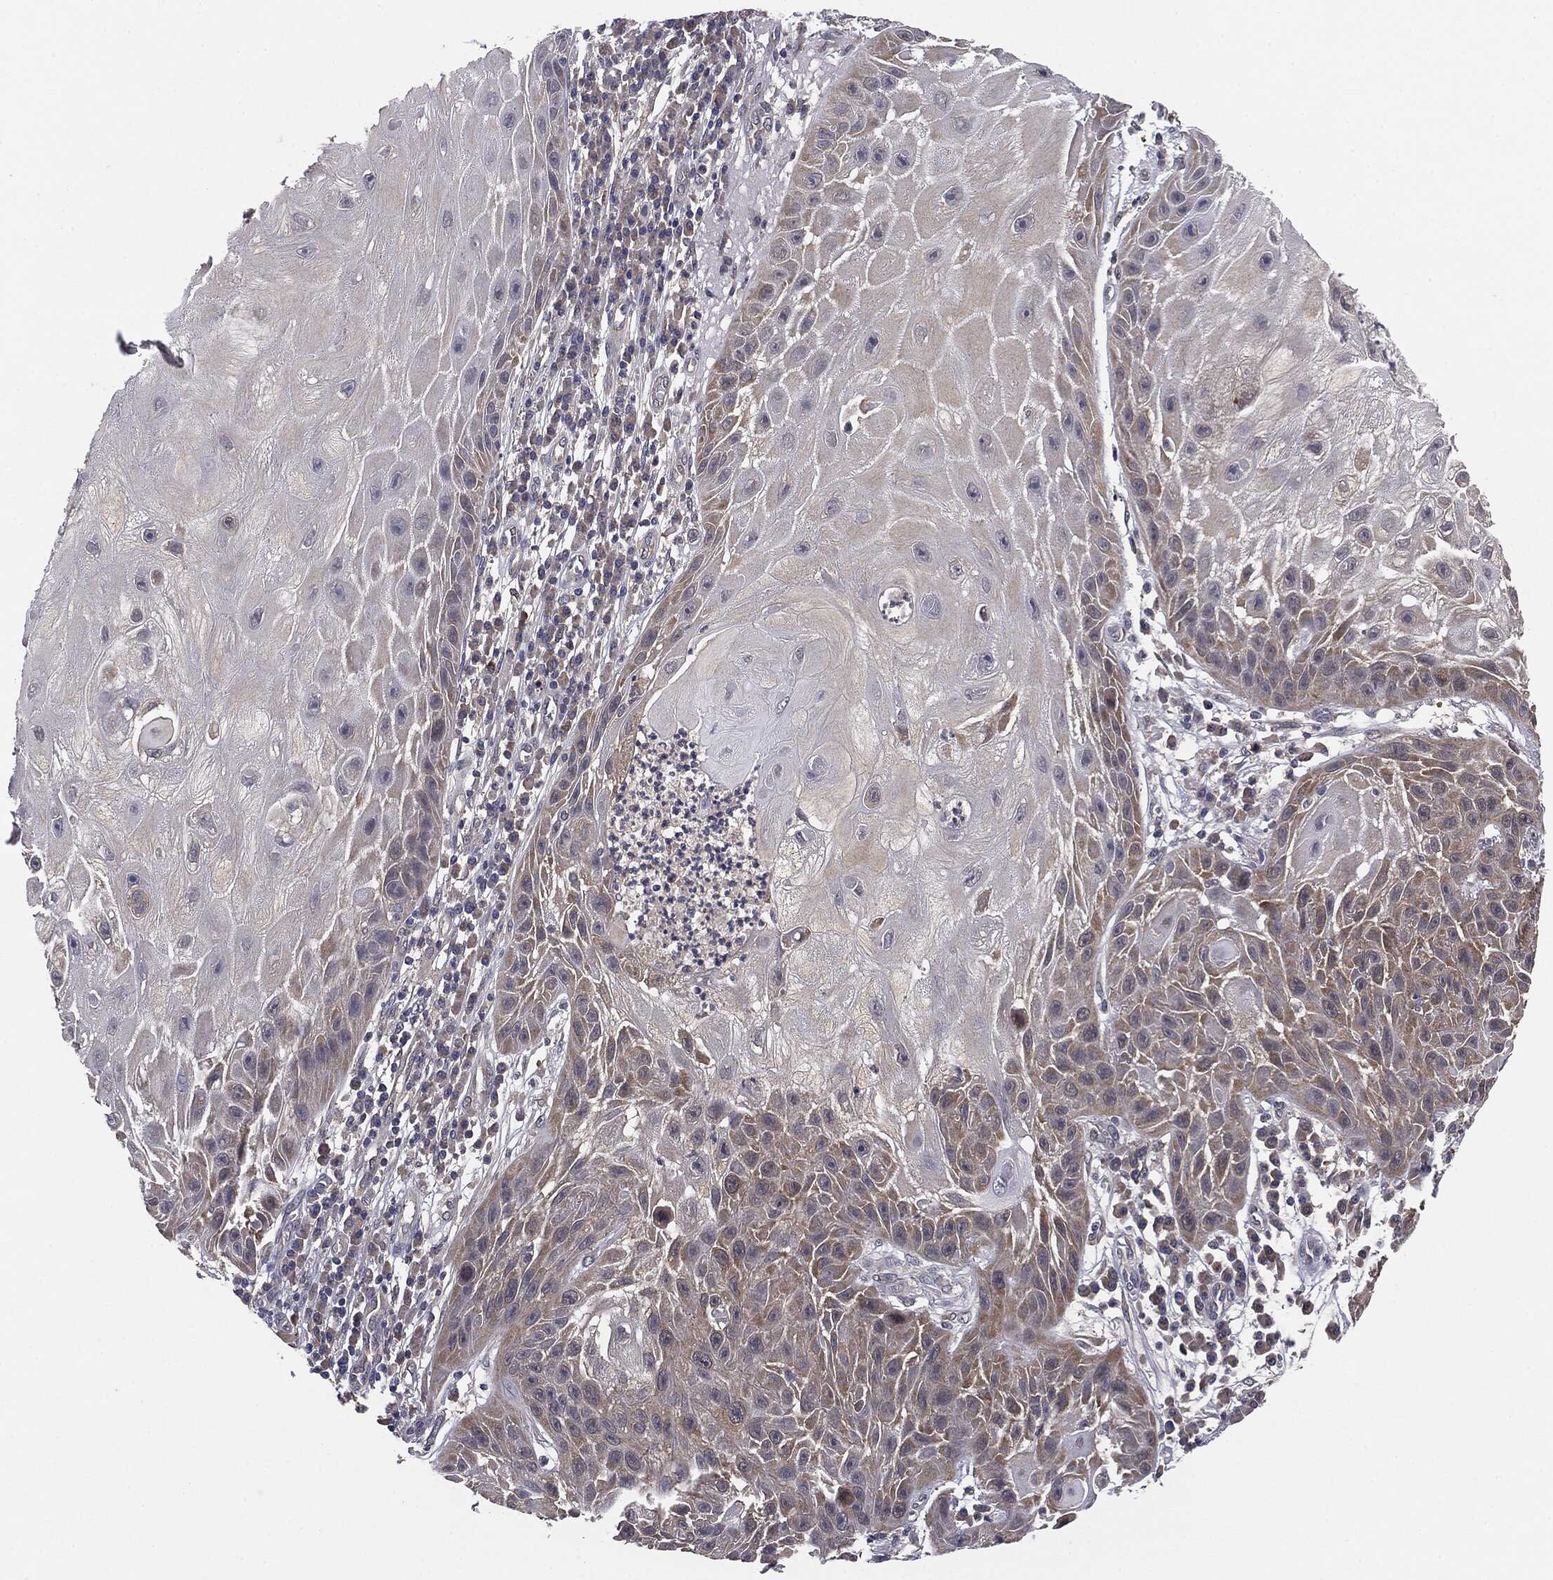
{"staining": {"intensity": "weak", "quantity": "25%-75%", "location": "cytoplasmic/membranous"}, "tissue": "skin cancer", "cell_type": "Tumor cells", "image_type": "cancer", "snomed": [{"axis": "morphology", "description": "Normal tissue, NOS"}, {"axis": "morphology", "description": "Squamous cell carcinoma, NOS"}, {"axis": "topography", "description": "Skin"}], "caption": "Protein analysis of squamous cell carcinoma (skin) tissue demonstrates weak cytoplasmic/membranous staining in approximately 25%-75% of tumor cells. (Stains: DAB in brown, nuclei in blue, Microscopy: brightfield microscopy at high magnification).", "gene": "KRT7", "patient": {"sex": "male", "age": 79}}